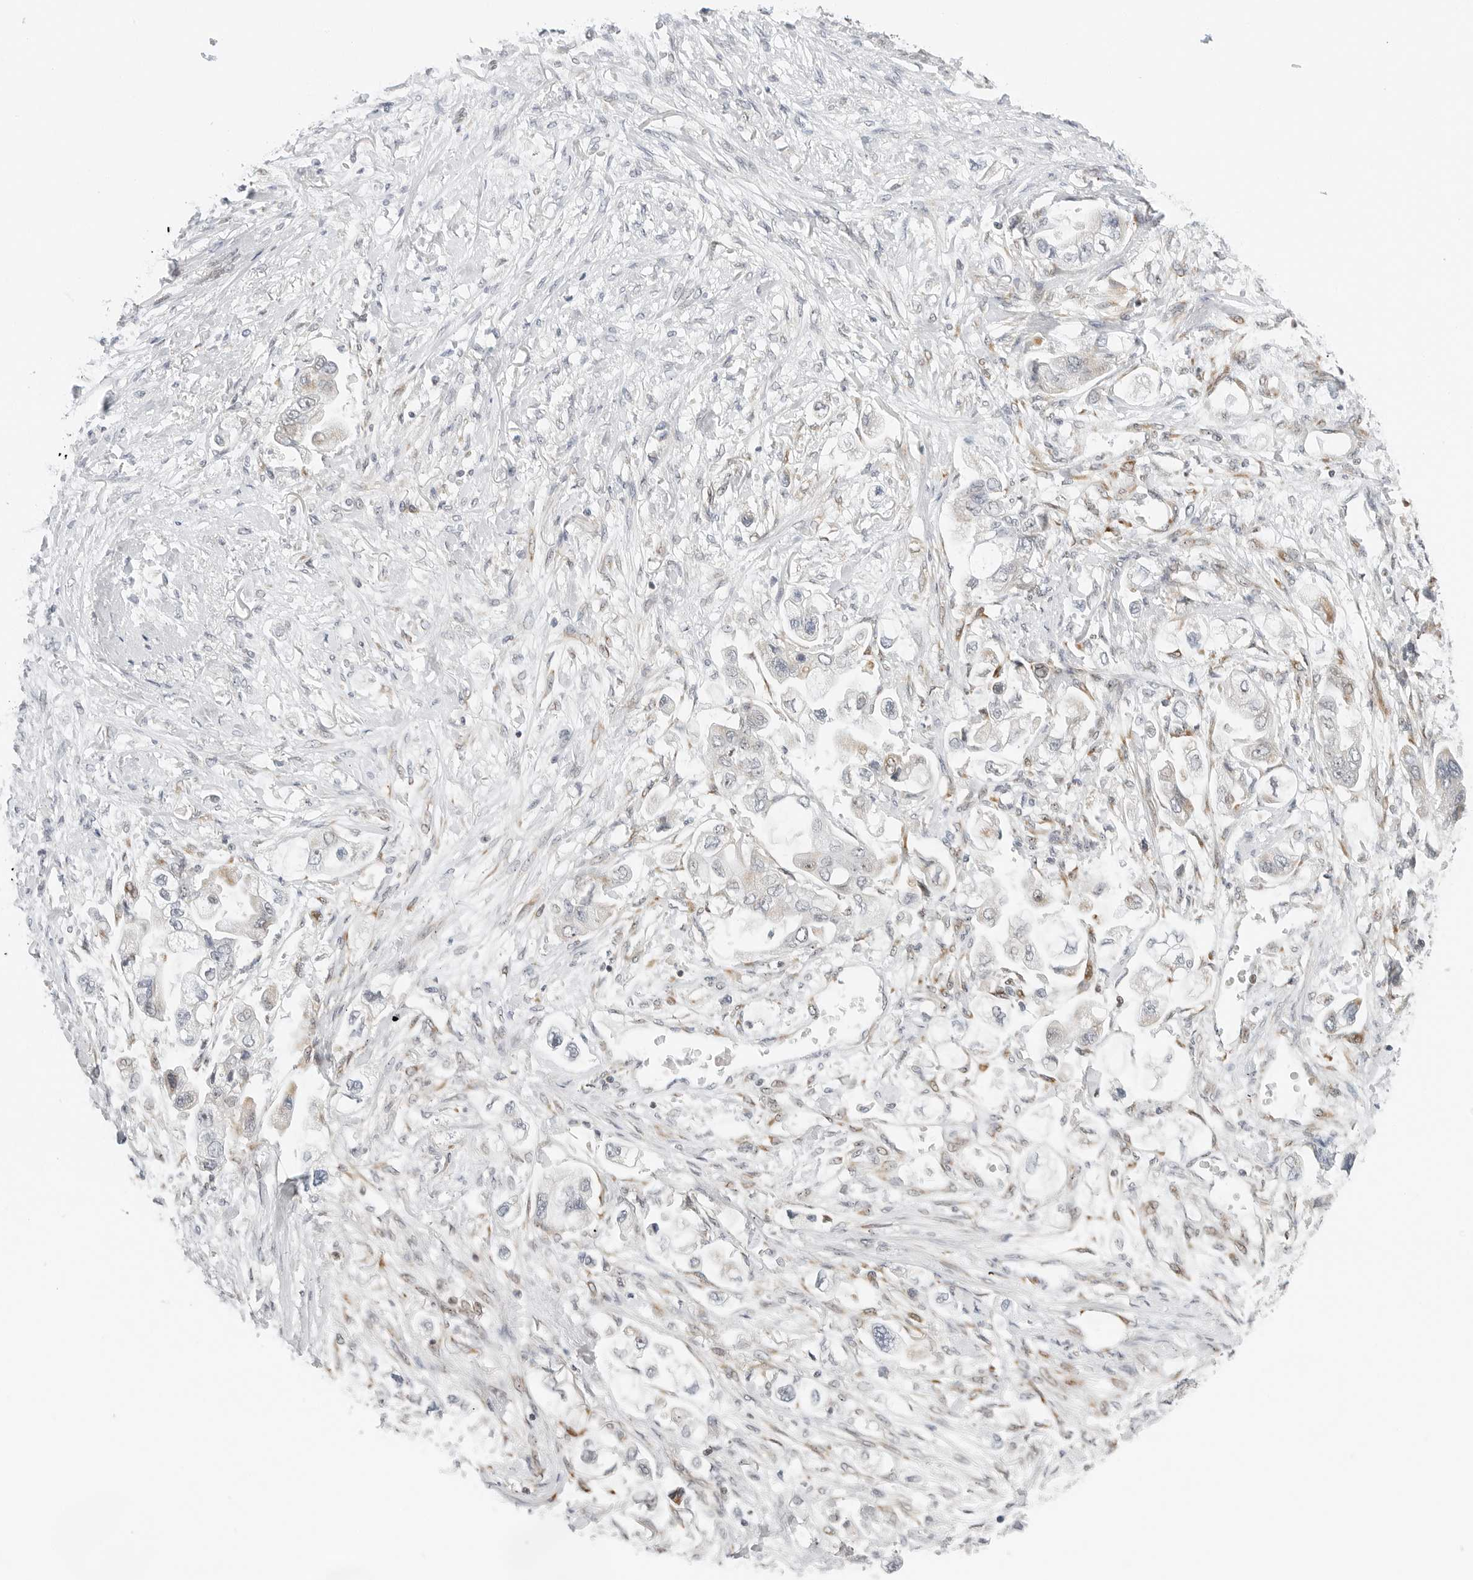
{"staining": {"intensity": "moderate", "quantity": "<25%", "location": "cytoplasmic/membranous"}, "tissue": "stomach cancer", "cell_type": "Tumor cells", "image_type": "cancer", "snomed": [{"axis": "morphology", "description": "Adenocarcinoma, NOS"}, {"axis": "topography", "description": "Stomach"}], "caption": "Immunohistochemistry (IHC) micrograph of stomach cancer stained for a protein (brown), which displays low levels of moderate cytoplasmic/membranous expression in approximately <25% of tumor cells.", "gene": "RIMKLA", "patient": {"sex": "male", "age": 62}}